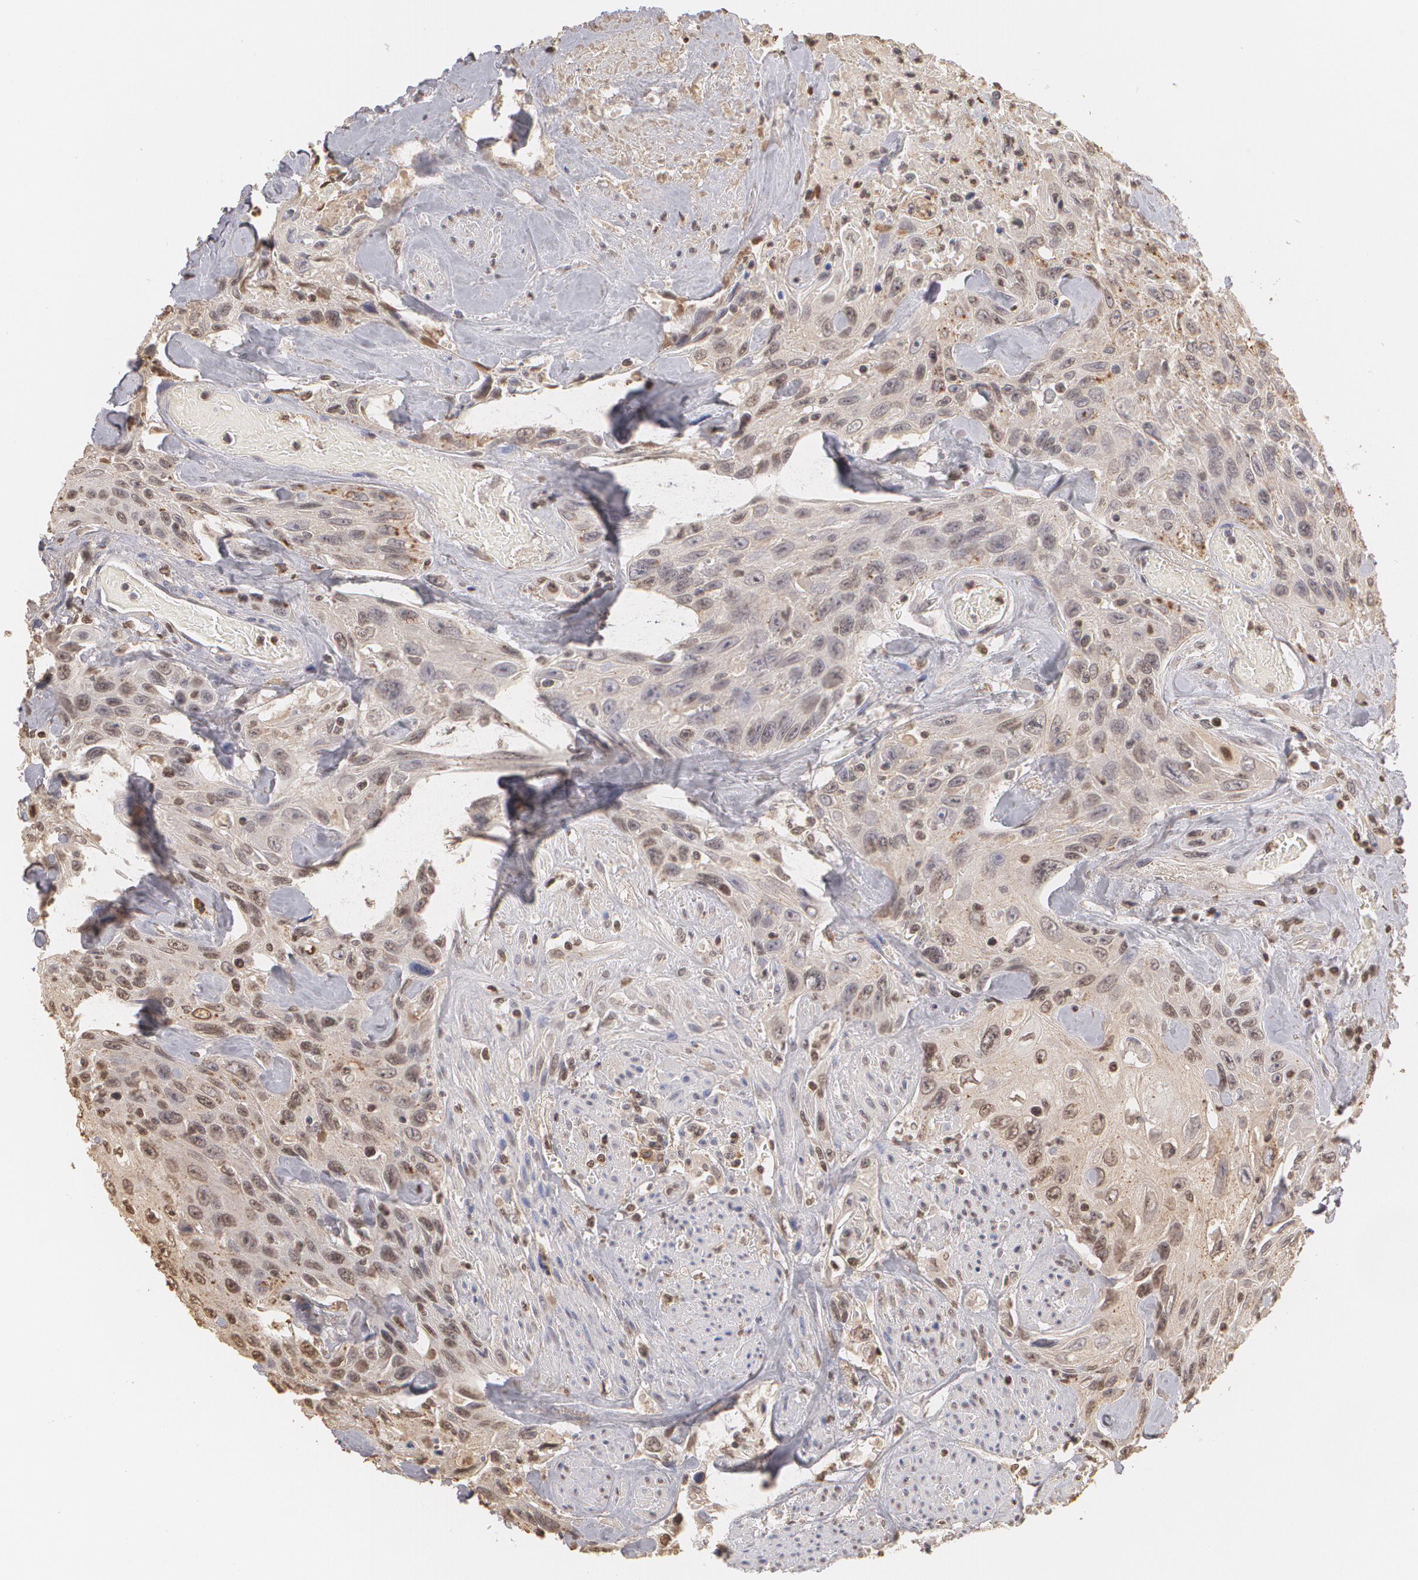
{"staining": {"intensity": "weak", "quantity": ">75%", "location": "cytoplasmic/membranous,nuclear"}, "tissue": "urothelial cancer", "cell_type": "Tumor cells", "image_type": "cancer", "snomed": [{"axis": "morphology", "description": "Urothelial carcinoma, High grade"}, {"axis": "topography", "description": "Urinary bladder"}], "caption": "Tumor cells demonstrate low levels of weak cytoplasmic/membranous and nuclear staining in about >75% of cells in human urothelial cancer.", "gene": "SERPINA1", "patient": {"sex": "female", "age": 84}}